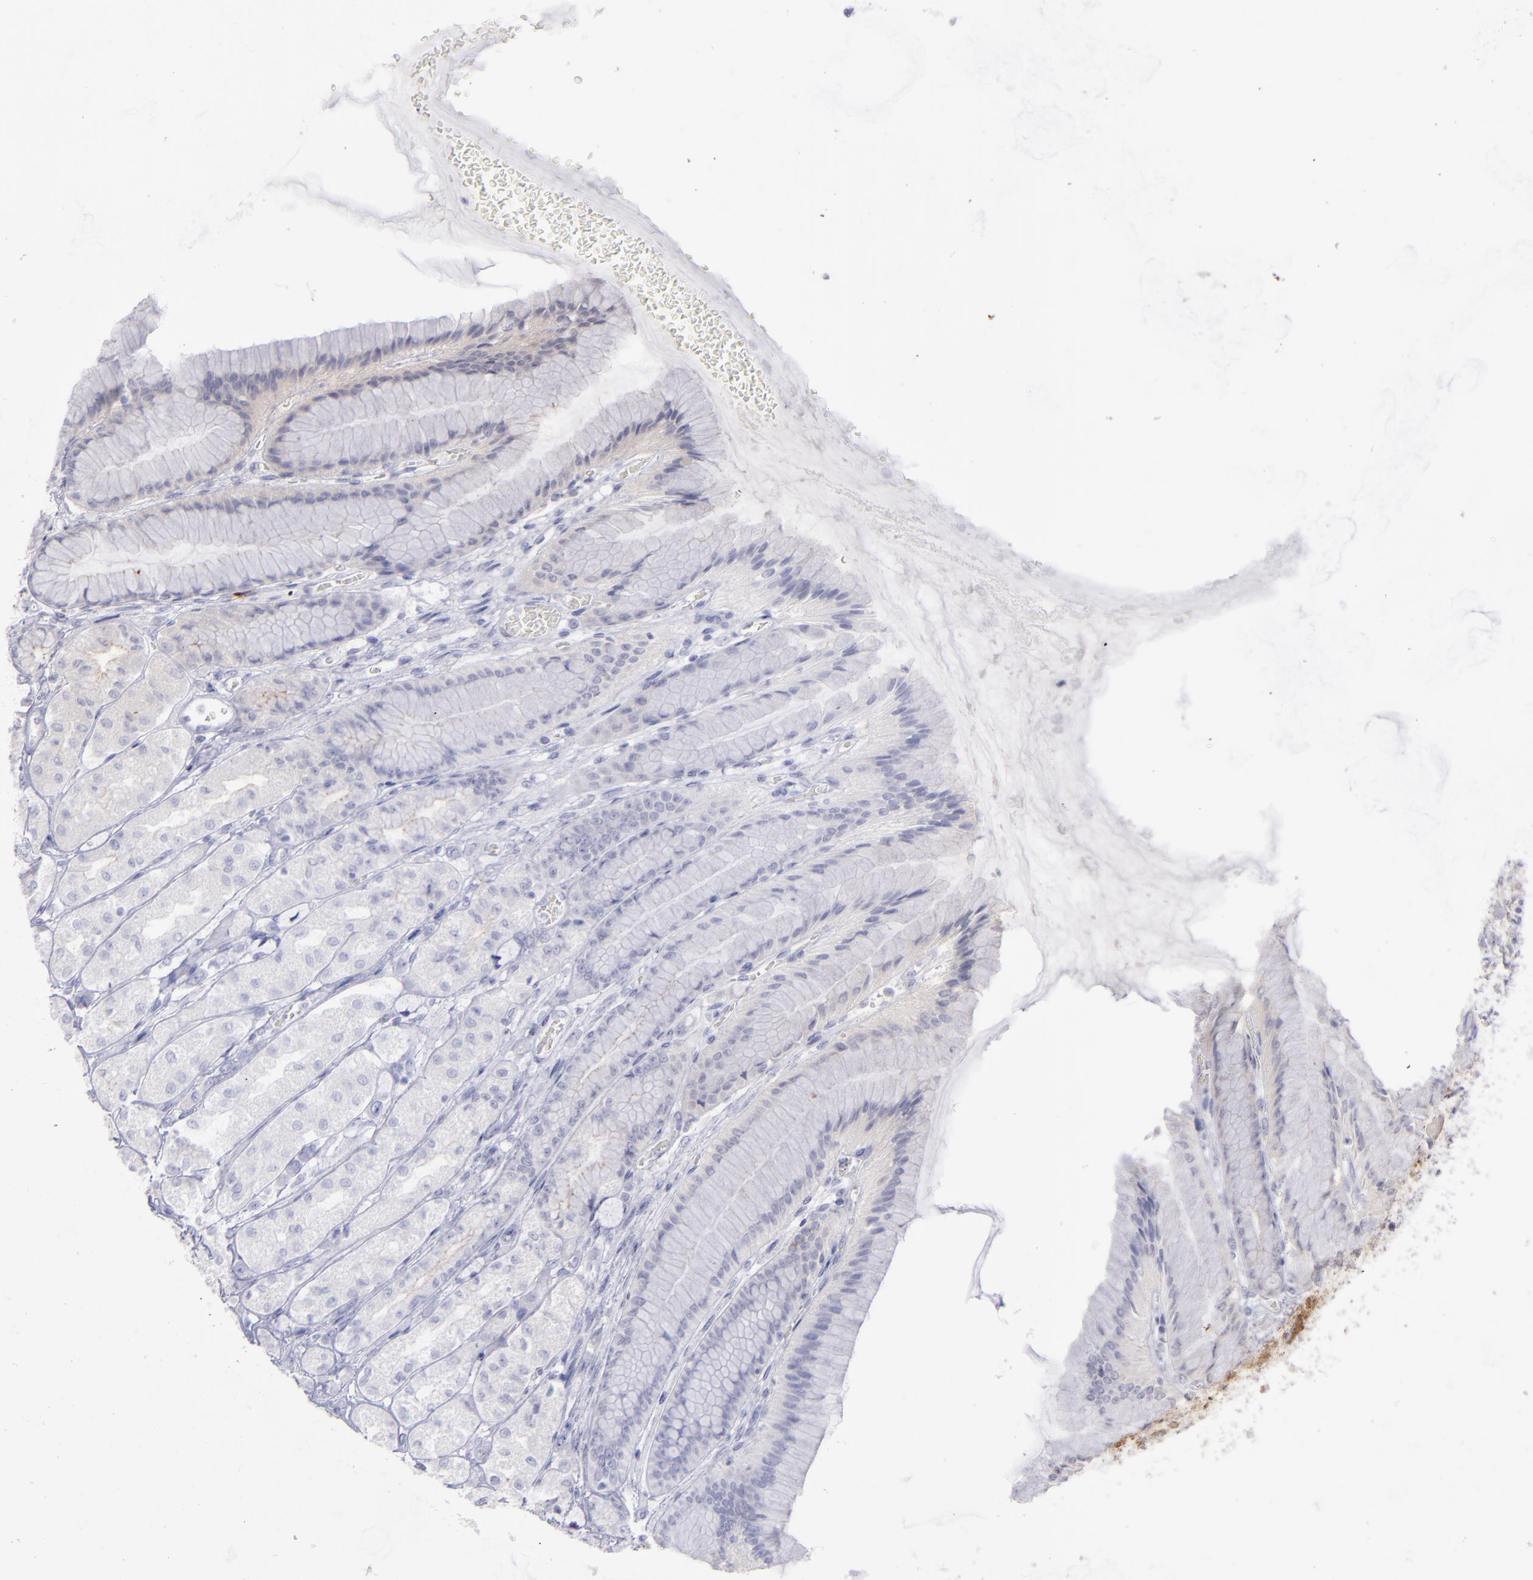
{"staining": {"intensity": "weak", "quantity": "25%-75%", "location": "cytoplasmic/membranous"}, "tissue": "stomach", "cell_type": "Glandular cells", "image_type": "normal", "snomed": [{"axis": "morphology", "description": "Normal tissue, NOS"}, {"axis": "morphology", "description": "Adenocarcinoma, NOS"}, {"axis": "topography", "description": "Stomach"}, {"axis": "topography", "description": "Stomach, lower"}], "caption": "The micrograph shows staining of benign stomach, revealing weak cytoplasmic/membranous protein expression (brown color) within glandular cells. The protein is shown in brown color, while the nuclei are stained blue.", "gene": "EVPL", "patient": {"sex": "female", "age": 65}}